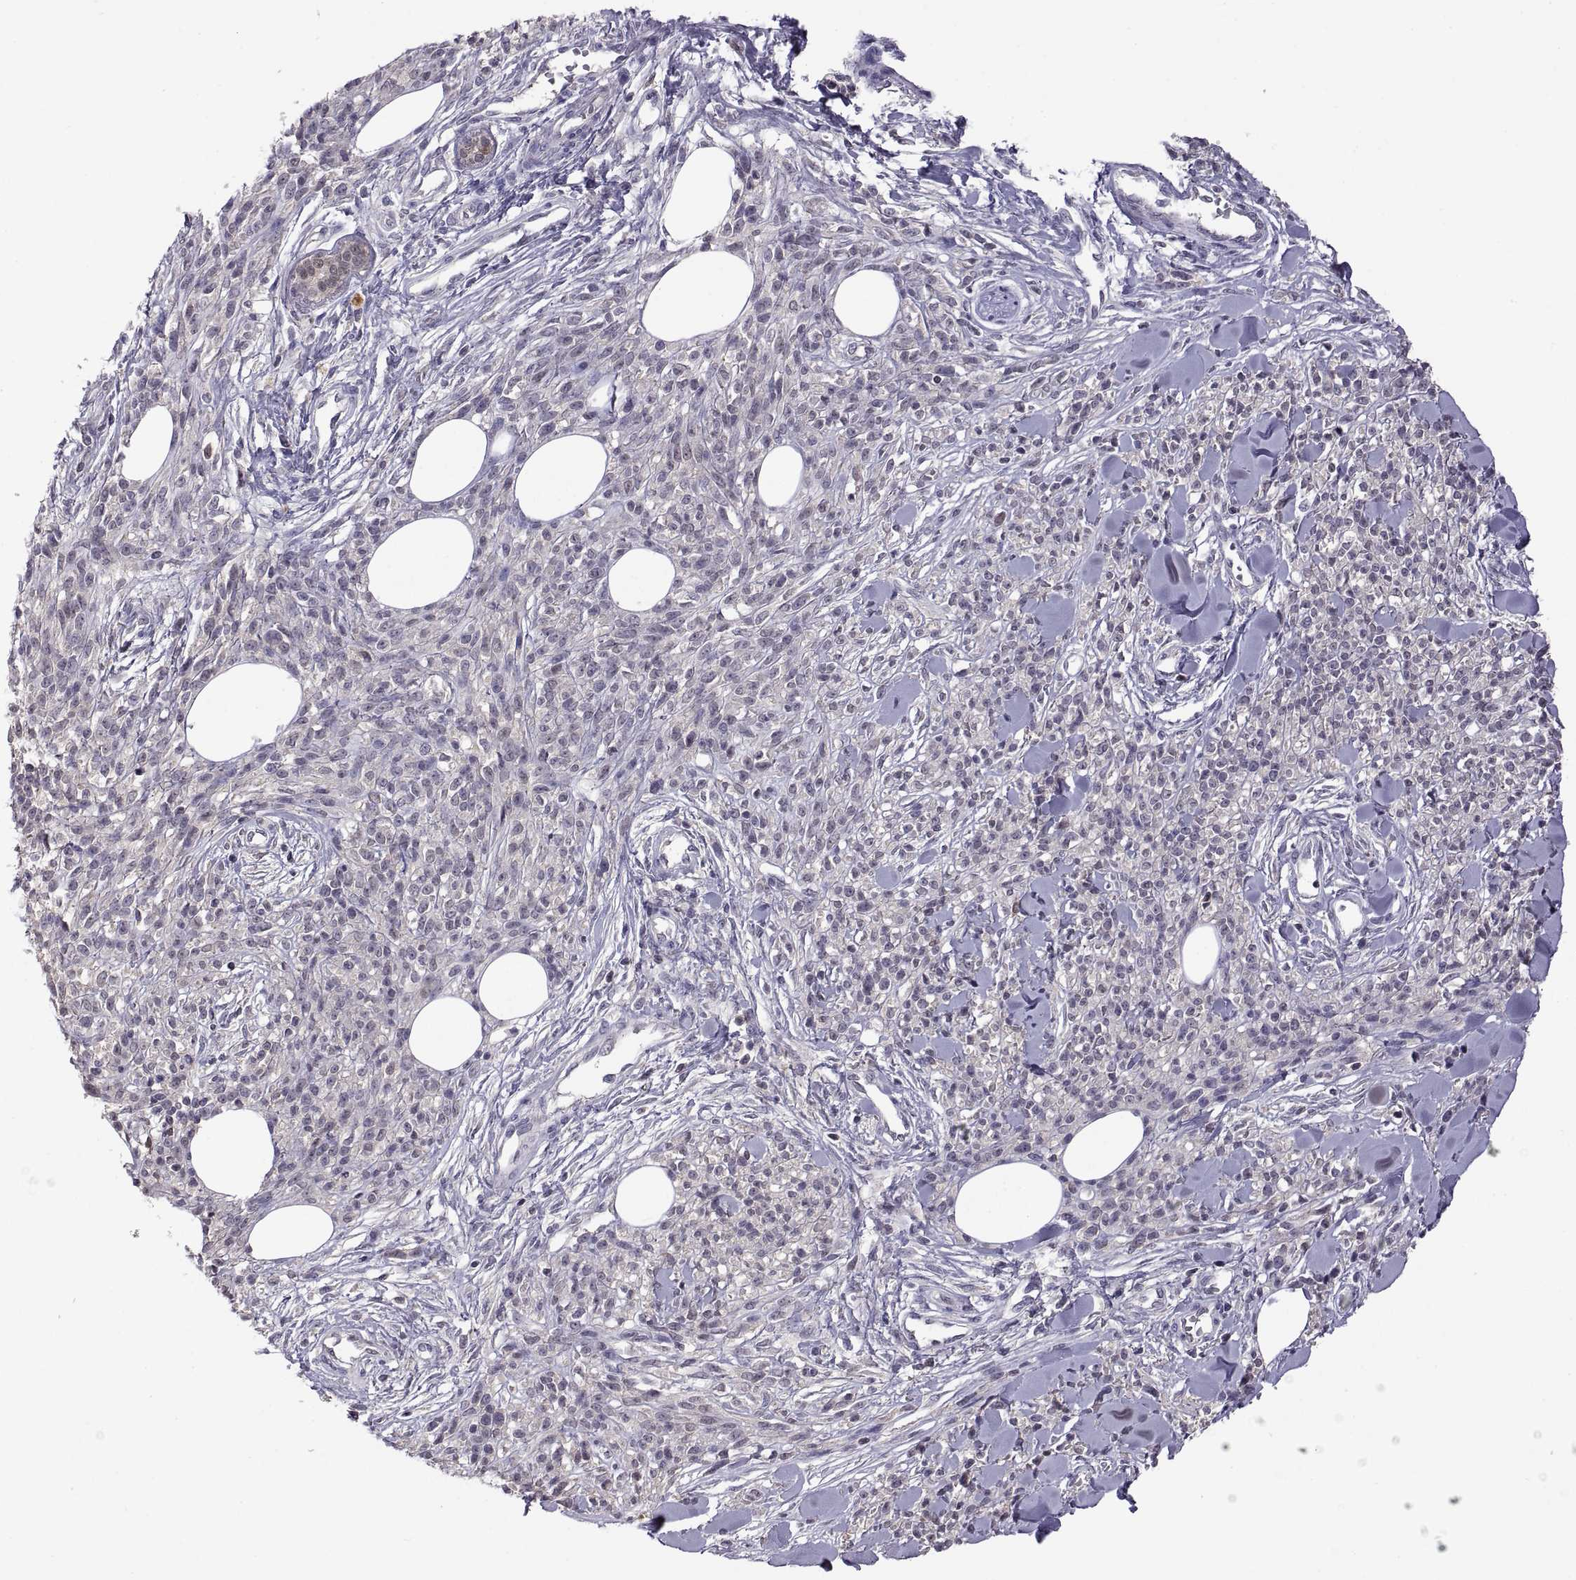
{"staining": {"intensity": "negative", "quantity": "none", "location": "none"}, "tissue": "melanoma", "cell_type": "Tumor cells", "image_type": "cancer", "snomed": [{"axis": "morphology", "description": "Malignant melanoma, NOS"}, {"axis": "topography", "description": "Skin"}, {"axis": "topography", "description": "Skin of trunk"}], "caption": "Tumor cells show no significant protein expression in malignant melanoma. The staining is performed using DAB brown chromogen with nuclei counter-stained in using hematoxylin.", "gene": "FGF9", "patient": {"sex": "male", "age": 74}}